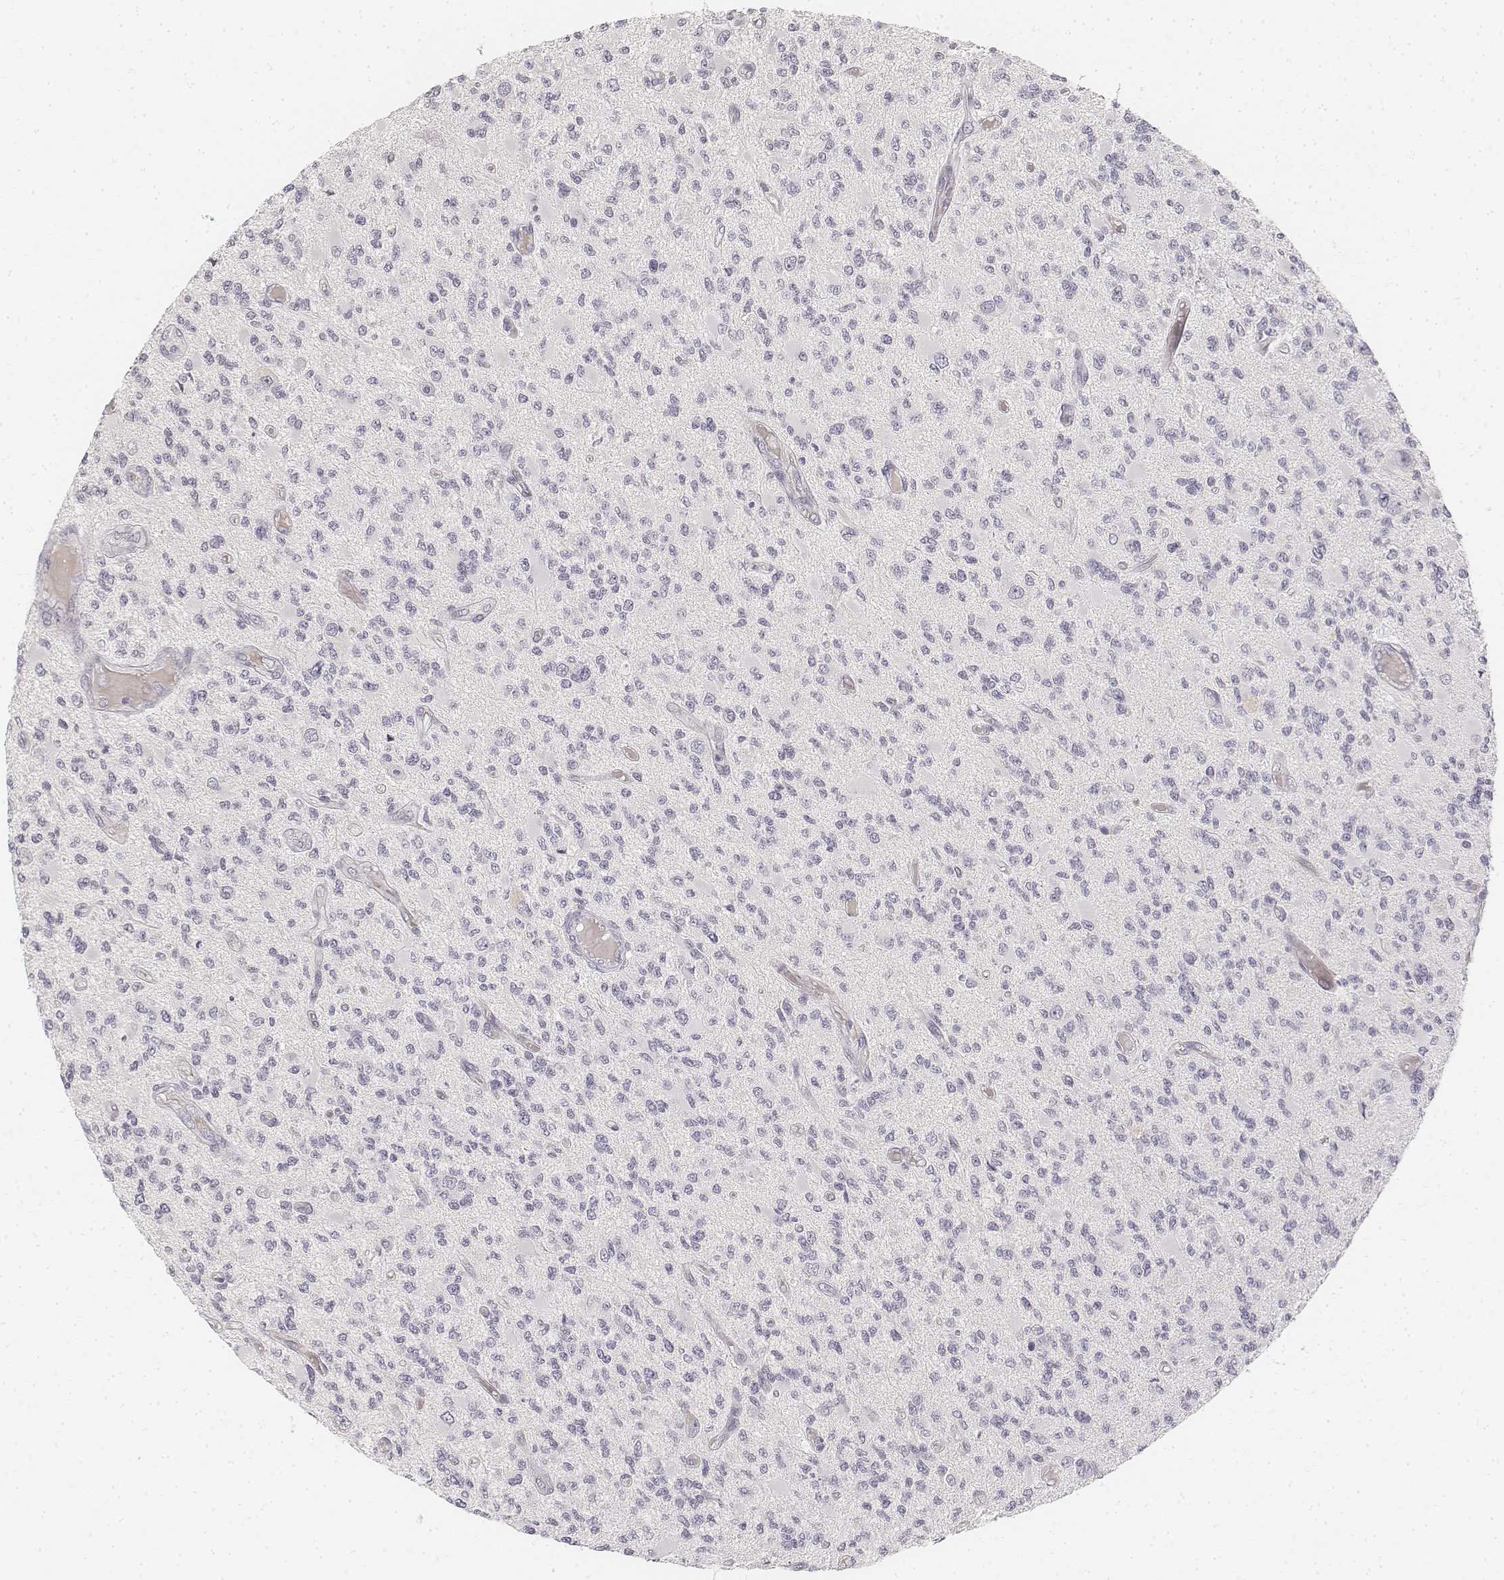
{"staining": {"intensity": "negative", "quantity": "none", "location": "none"}, "tissue": "glioma", "cell_type": "Tumor cells", "image_type": "cancer", "snomed": [{"axis": "morphology", "description": "Glioma, malignant, High grade"}, {"axis": "topography", "description": "Brain"}], "caption": "This image is of glioma stained with IHC to label a protein in brown with the nuclei are counter-stained blue. There is no expression in tumor cells.", "gene": "DSG4", "patient": {"sex": "female", "age": 63}}